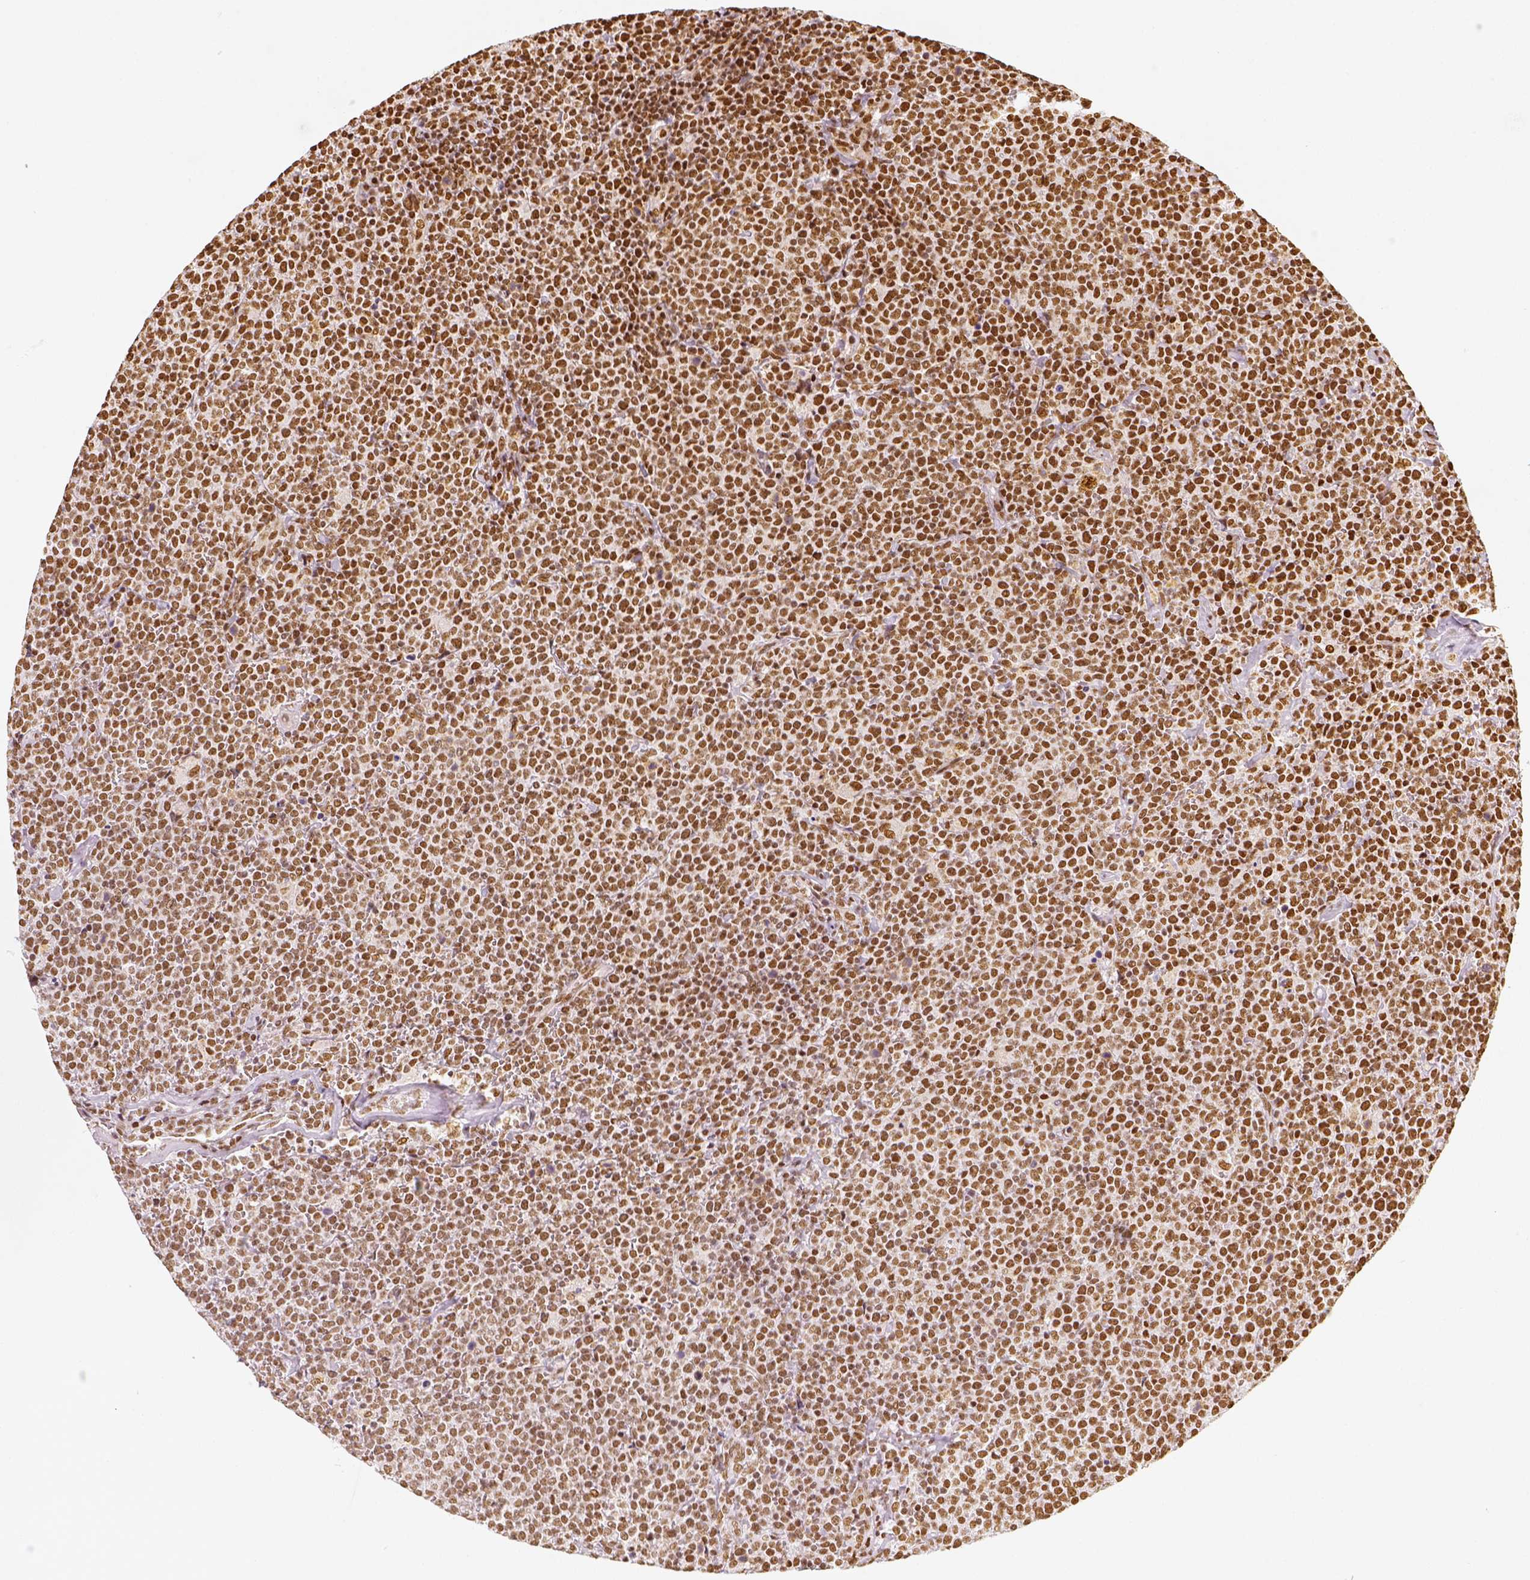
{"staining": {"intensity": "moderate", "quantity": ">75%", "location": "nuclear"}, "tissue": "lymphoma", "cell_type": "Tumor cells", "image_type": "cancer", "snomed": [{"axis": "morphology", "description": "Malignant lymphoma, non-Hodgkin's type, High grade"}, {"axis": "topography", "description": "Lymph node"}], "caption": "Immunohistochemistry (IHC) (DAB (3,3'-diaminobenzidine)) staining of lymphoma reveals moderate nuclear protein positivity in about >75% of tumor cells.", "gene": "KDM5B", "patient": {"sex": "male", "age": 61}}